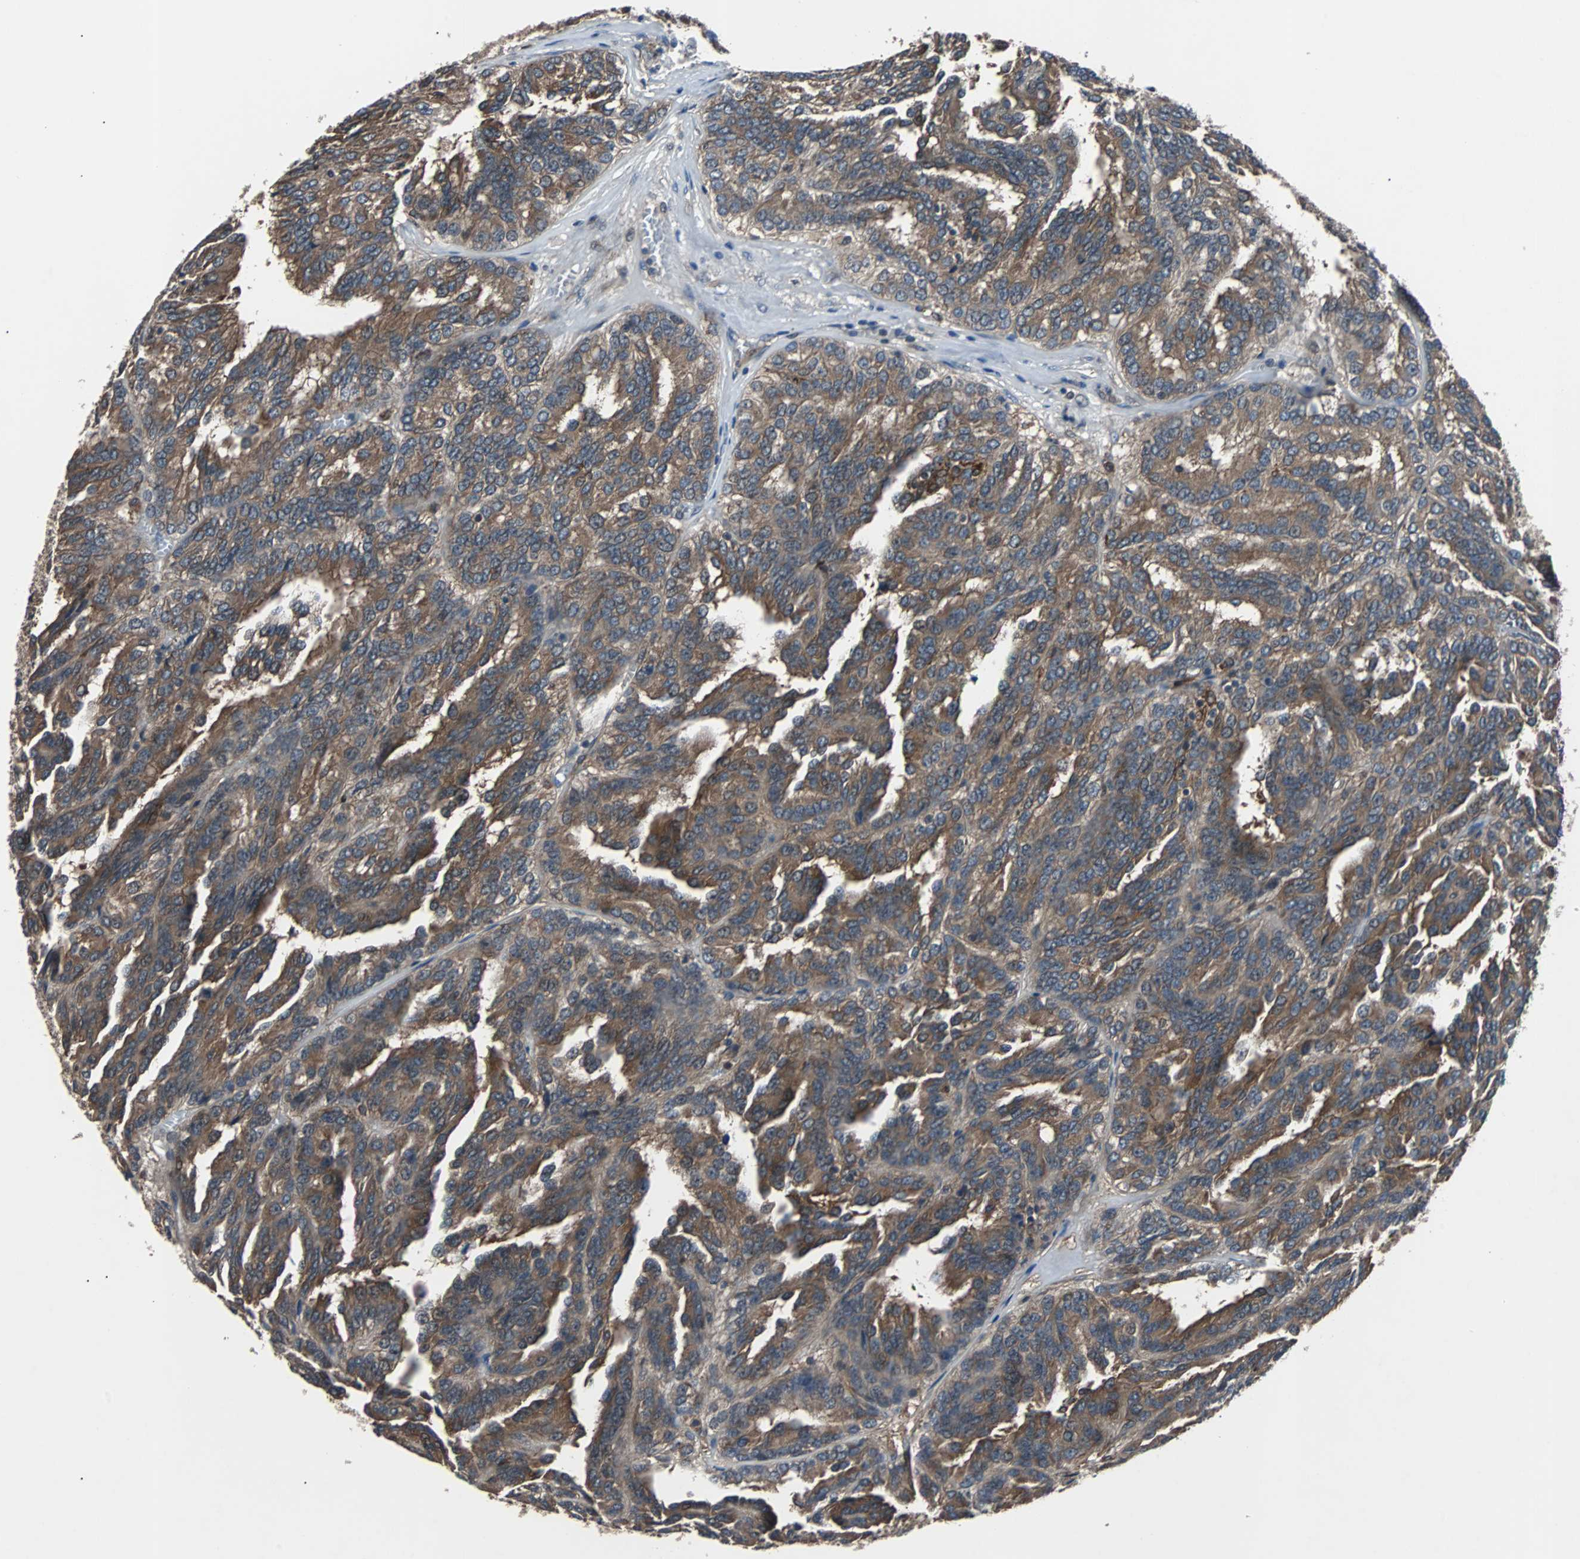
{"staining": {"intensity": "moderate", "quantity": ">75%", "location": "cytoplasmic/membranous"}, "tissue": "renal cancer", "cell_type": "Tumor cells", "image_type": "cancer", "snomed": [{"axis": "morphology", "description": "Adenocarcinoma, NOS"}, {"axis": "topography", "description": "Kidney"}], "caption": "Protein analysis of renal adenocarcinoma tissue shows moderate cytoplasmic/membranous staining in approximately >75% of tumor cells. The staining is performed using DAB (3,3'-diaminobenzidine) brown chromogen to label protein expression. The nuclei are counter-stained blue using hematoxylin.", "gene": "PAK1", "patient": {"sex": "male", "age": 46}}